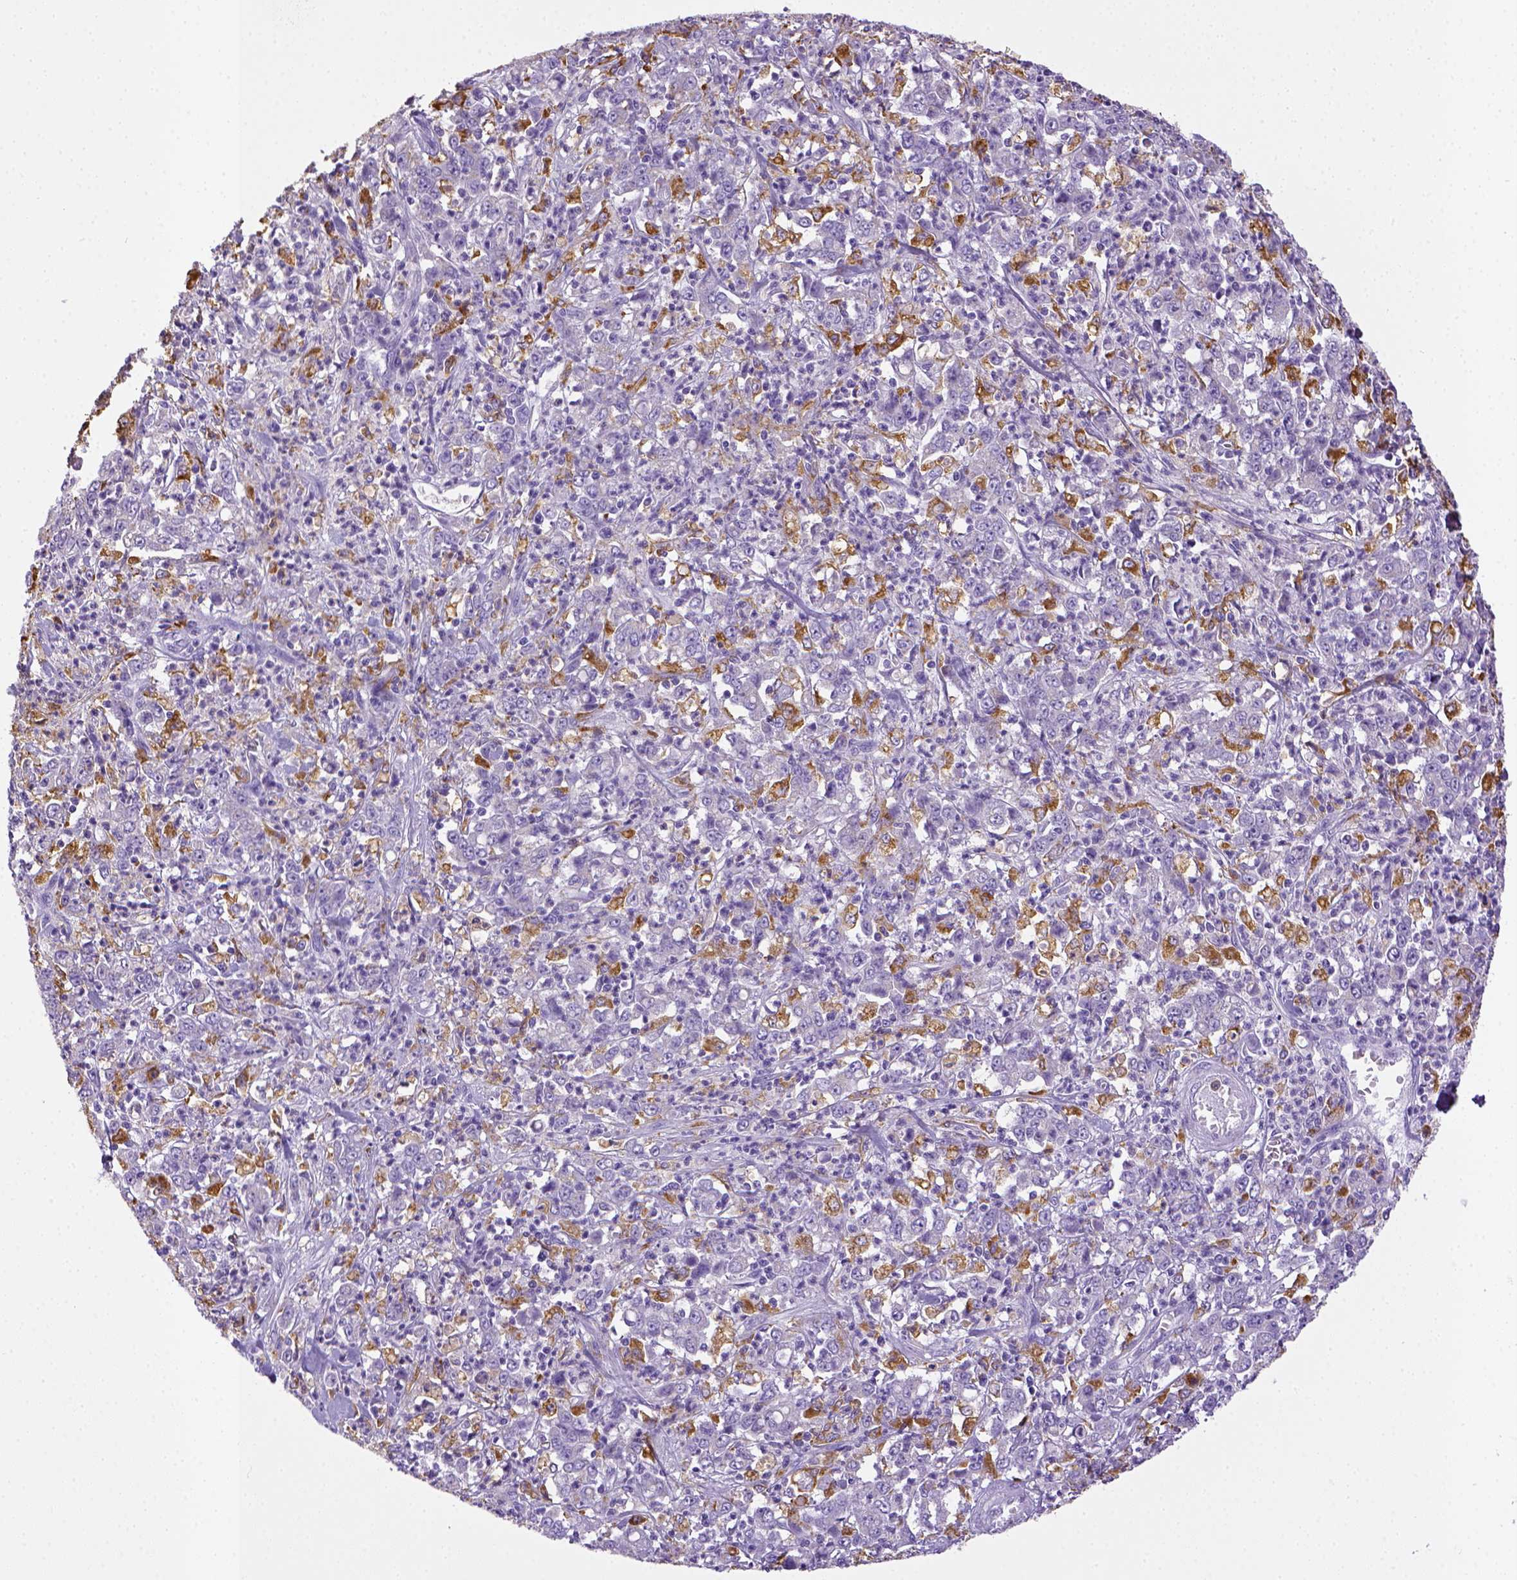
{"staining": {"intensity": "negative", "quantity": "none", "location": "none"}, "tissue": "stomach cancer", "cell_type": "Tumor cells", "image_type": "cancer", "snomed": [{"axis": "morphology", "description": "Adenocarcinoma, NOS"}, {"axis": "topography", "description": "Stomach, lower"}], "caption": "Image shows no significant protein positivity in tumor cells of stomach adenocarcinoma.", "gene": "CD68", "patient": {"sex": "female", "age": 71}}